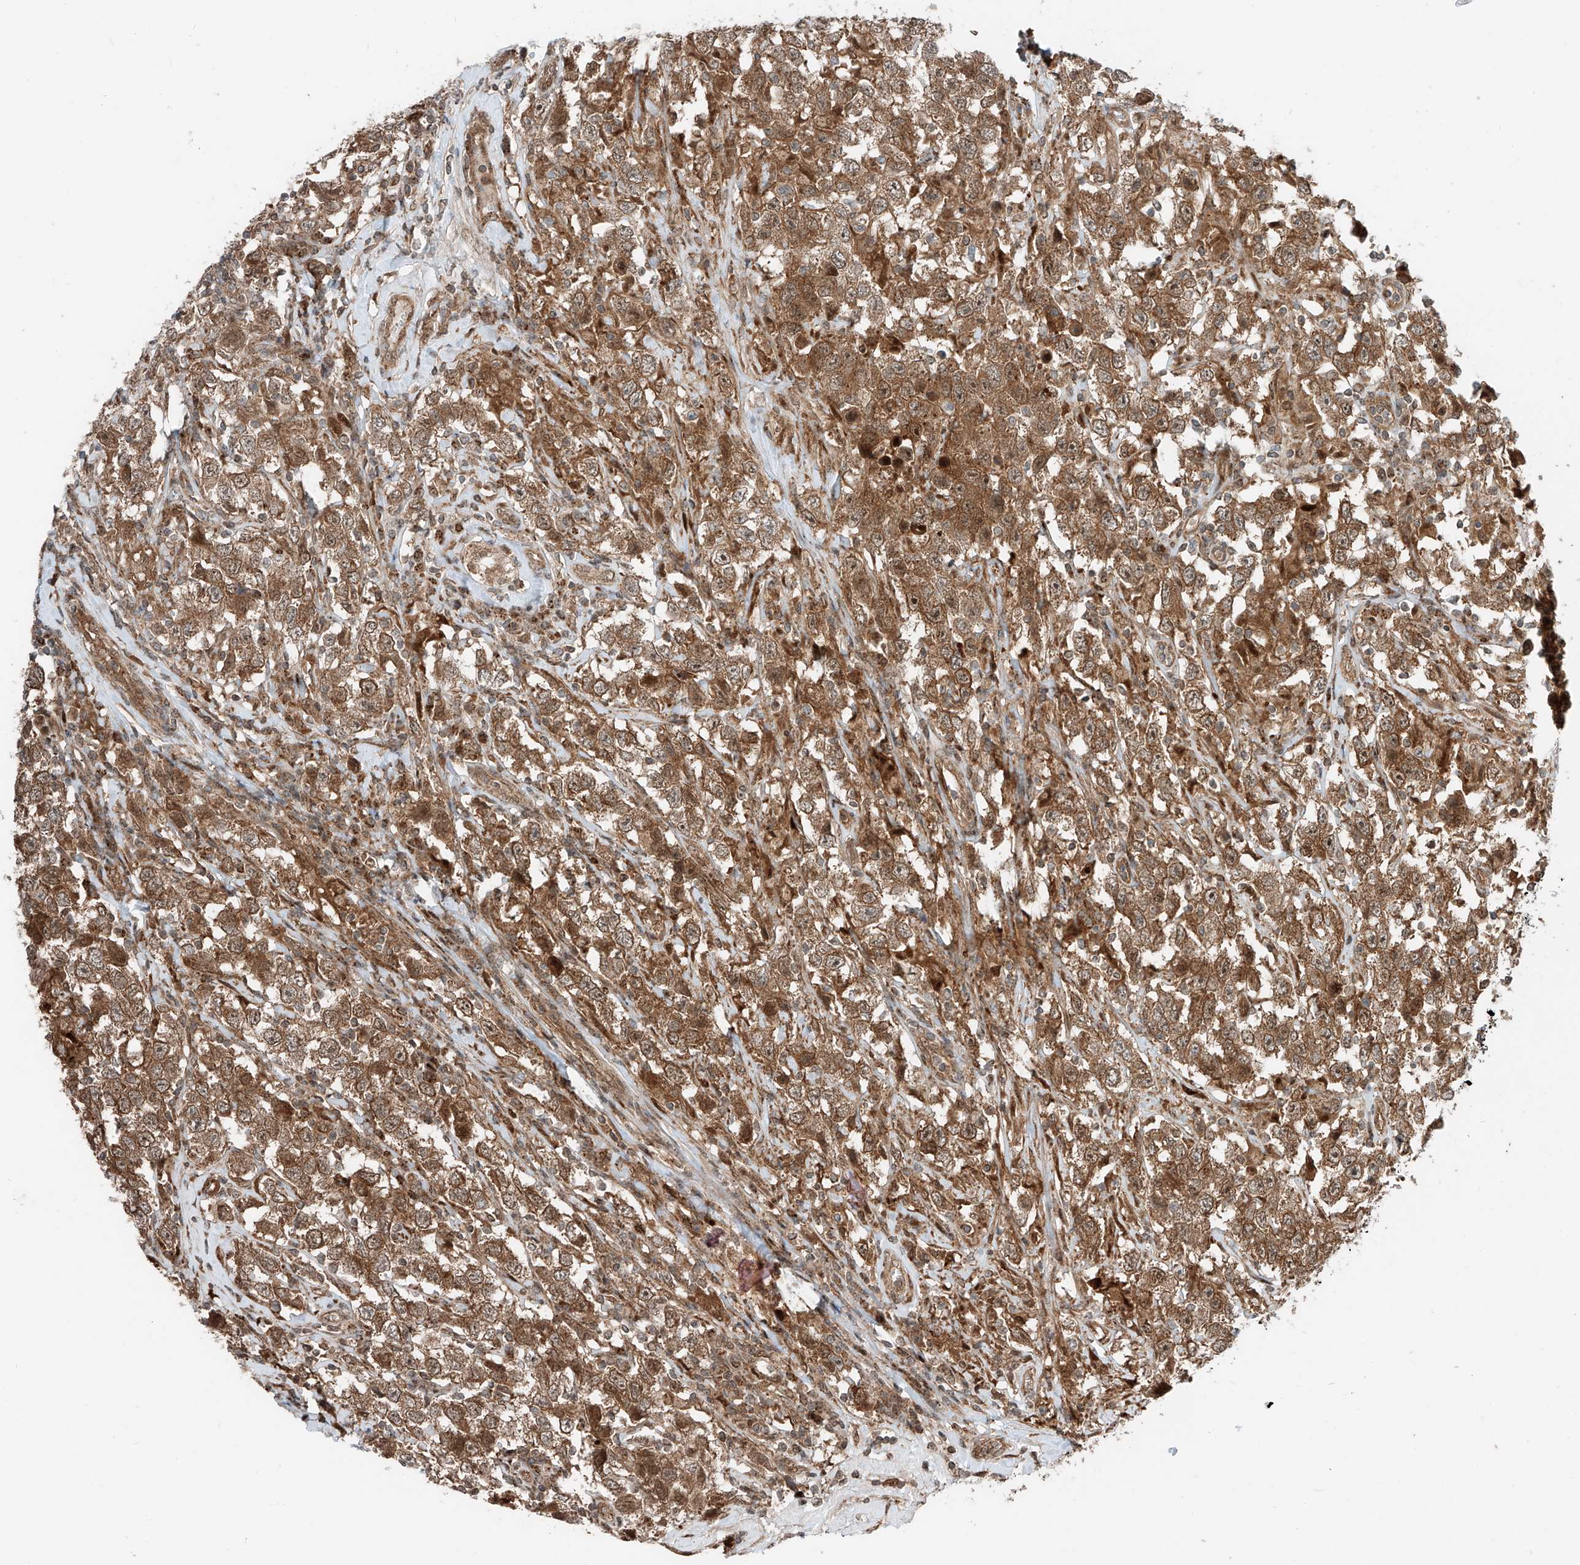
{"staining": {"intensity": "strong", "quantity": ">75%", "location": "cytoplasmic/membranous,nuclear"}, "tissue": "testis cancer", "cell_type": "Tumor cells", "image_type": "cancer", "snomed": [{"axis": "morphology", "description": "Seminoma, NOS"}, {"axis": "topography", "description": "Testis"}], "caption": "Human testis seminoma stained for a protein (brown) displays strong cytoplasmic/membranous and nuclear positive expression in about >75% of tumor cells.", "gene": "USP48", "patient": {"sex": "male", "age": 41}}